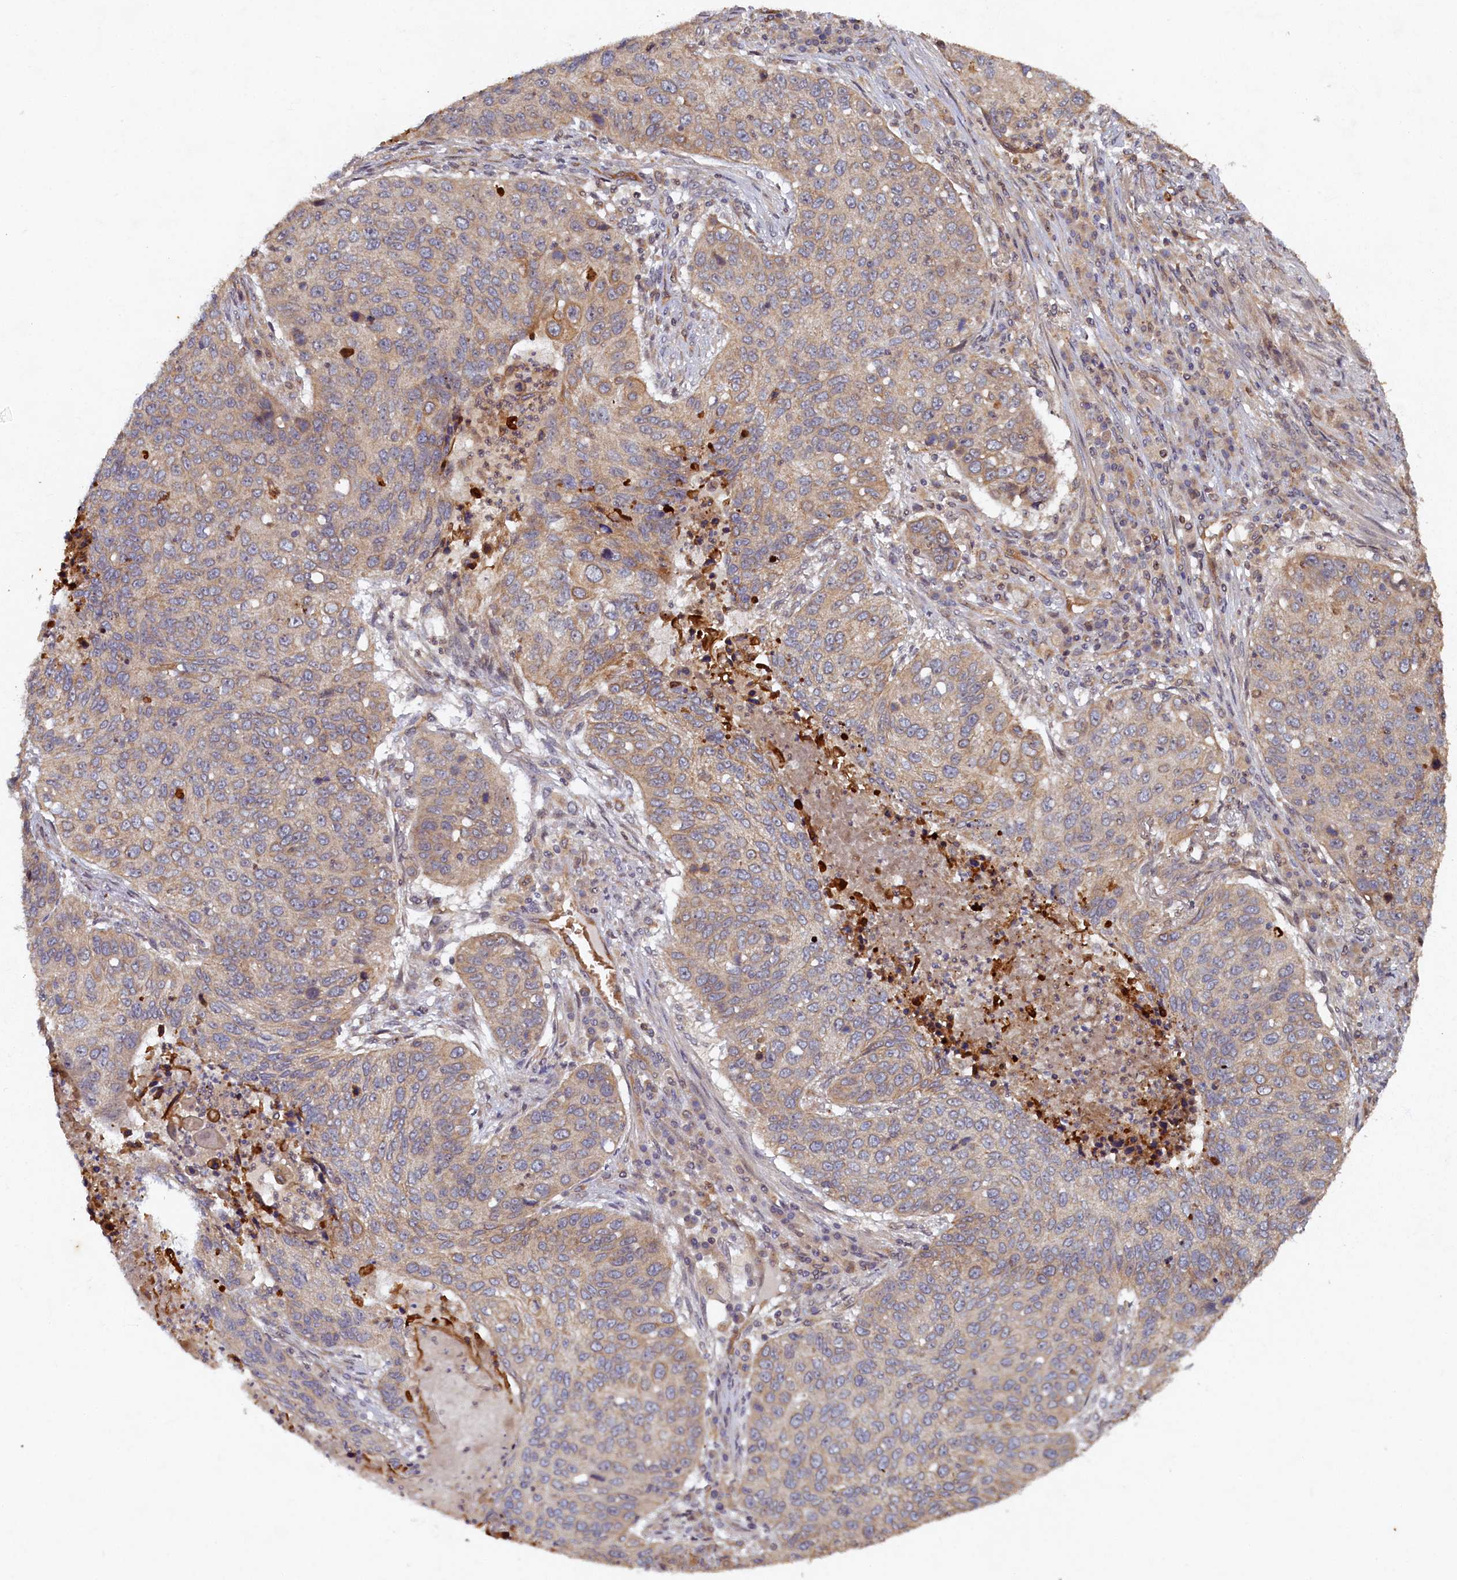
{"staining": {"intensity": "weak", "quantity": ">75%", "location": "cytoplasmic/membranous"}, "tissue": "lung cancer", "cell_type": "Tumor cells", "image_type": "cancer", "snomed": [{"axis": "morphology", "description": "Squamous cell carcinoma, NOS"}, {"axis": "topography", "description": "Lung"}], "caption": "A brown stain shows weak cytoplasmic/membranous staining of a protein in human lung cancer tumor cells. (Stains: DAB (3,3'-diaminobenzidine) in brown, nuclei in blue, Microscopy: brightfield microscopy at high magnification).", "gene": "CEP20", "patient": {"sex": "female", "age": 63}}